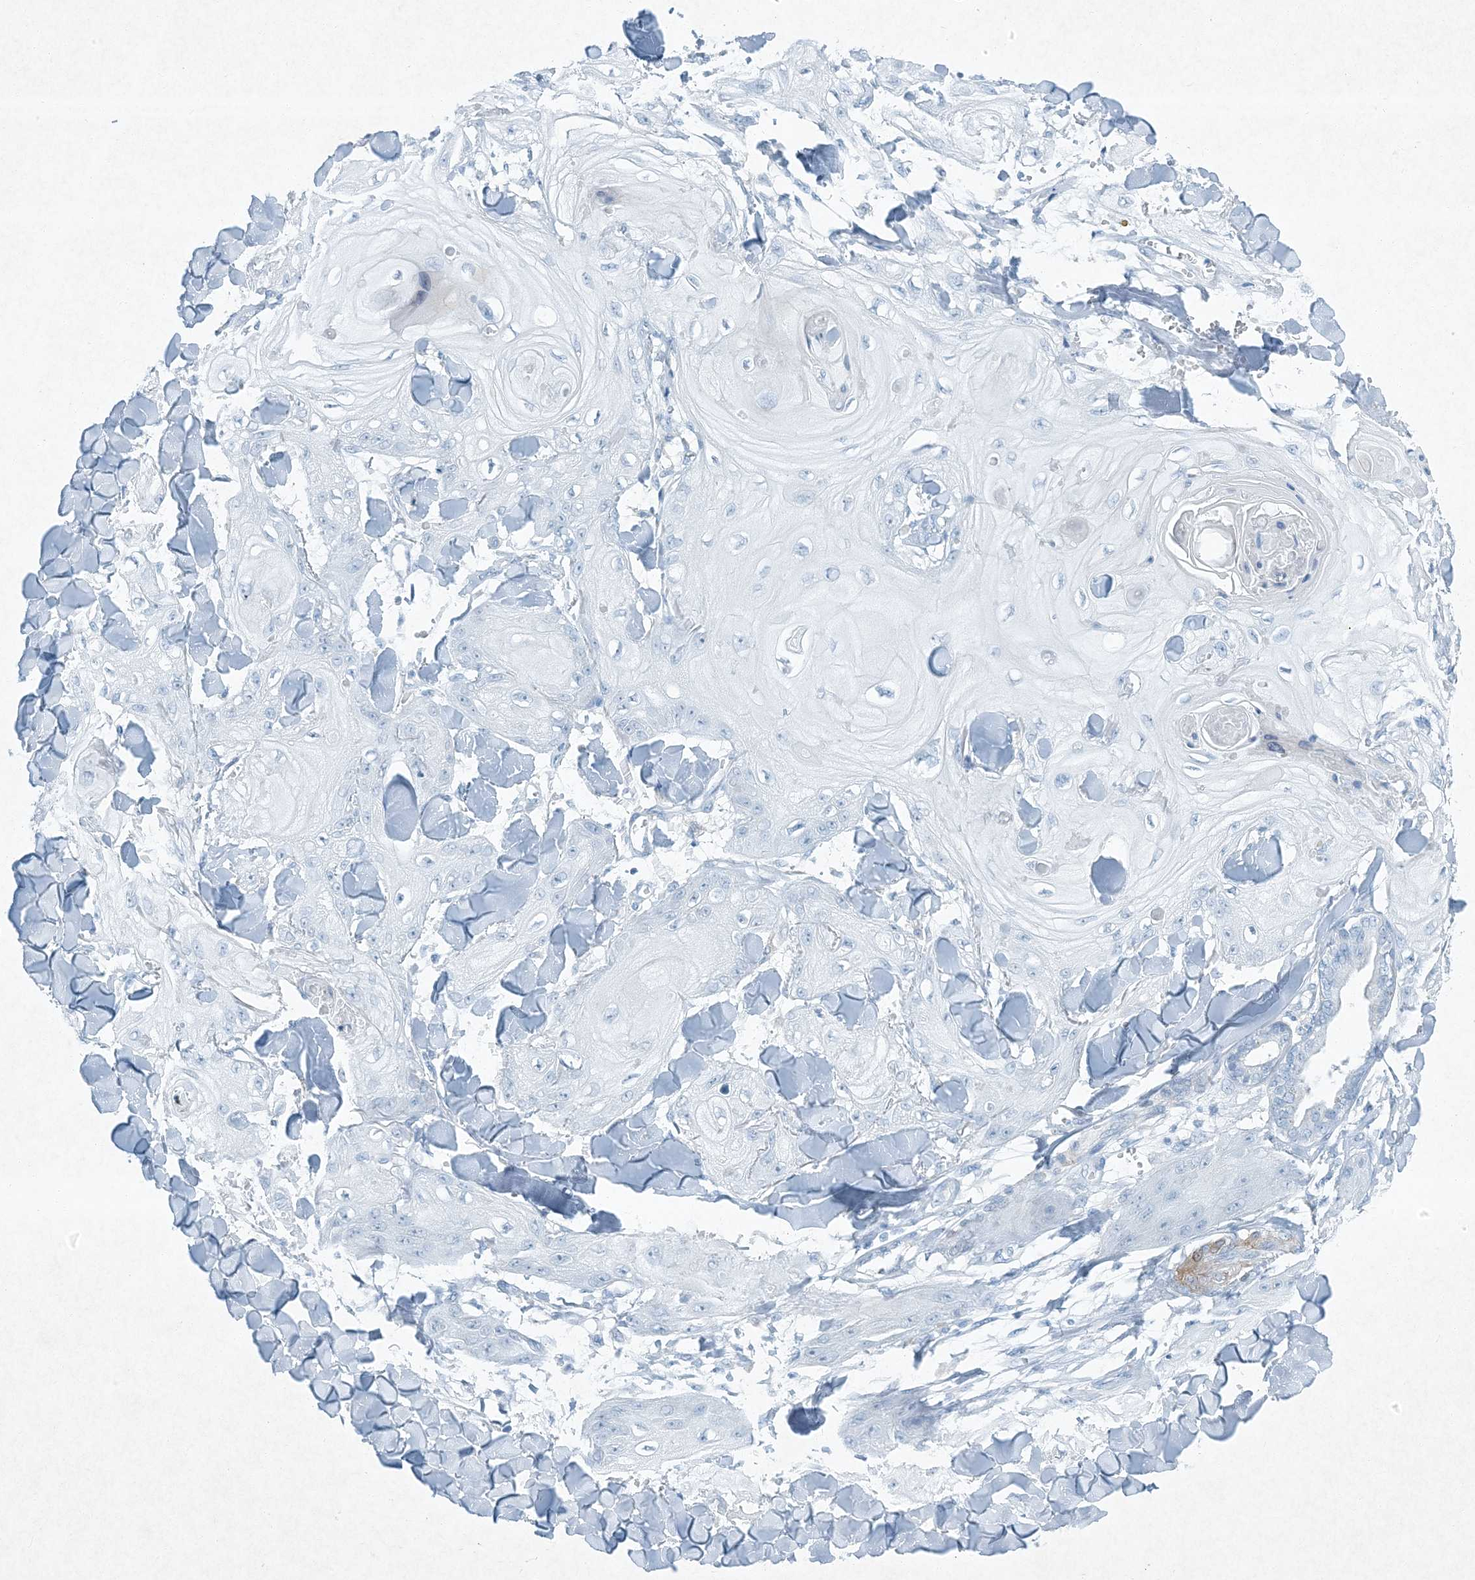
{"staining": {"intensity": "negative", "quantity": "none", "location": "none"}, "tissue": "skin cancer", "cell_type": "Tumor cells", "image_type": "cancer", "snomed": [{"axis": "morphology", "description": "Squamous cell carcinoma, NOS"}, {"axis": "topography", "description": "Skin"}], "caption": "The image reveals no staining of tumor cells in skin squamous cell carcinoma. (Brightfield microscopy of DAB immunohistochemistry (IHC) at high magnification).", "gene": "PGM5", "patient": {"sex": "male", "age": 74}}